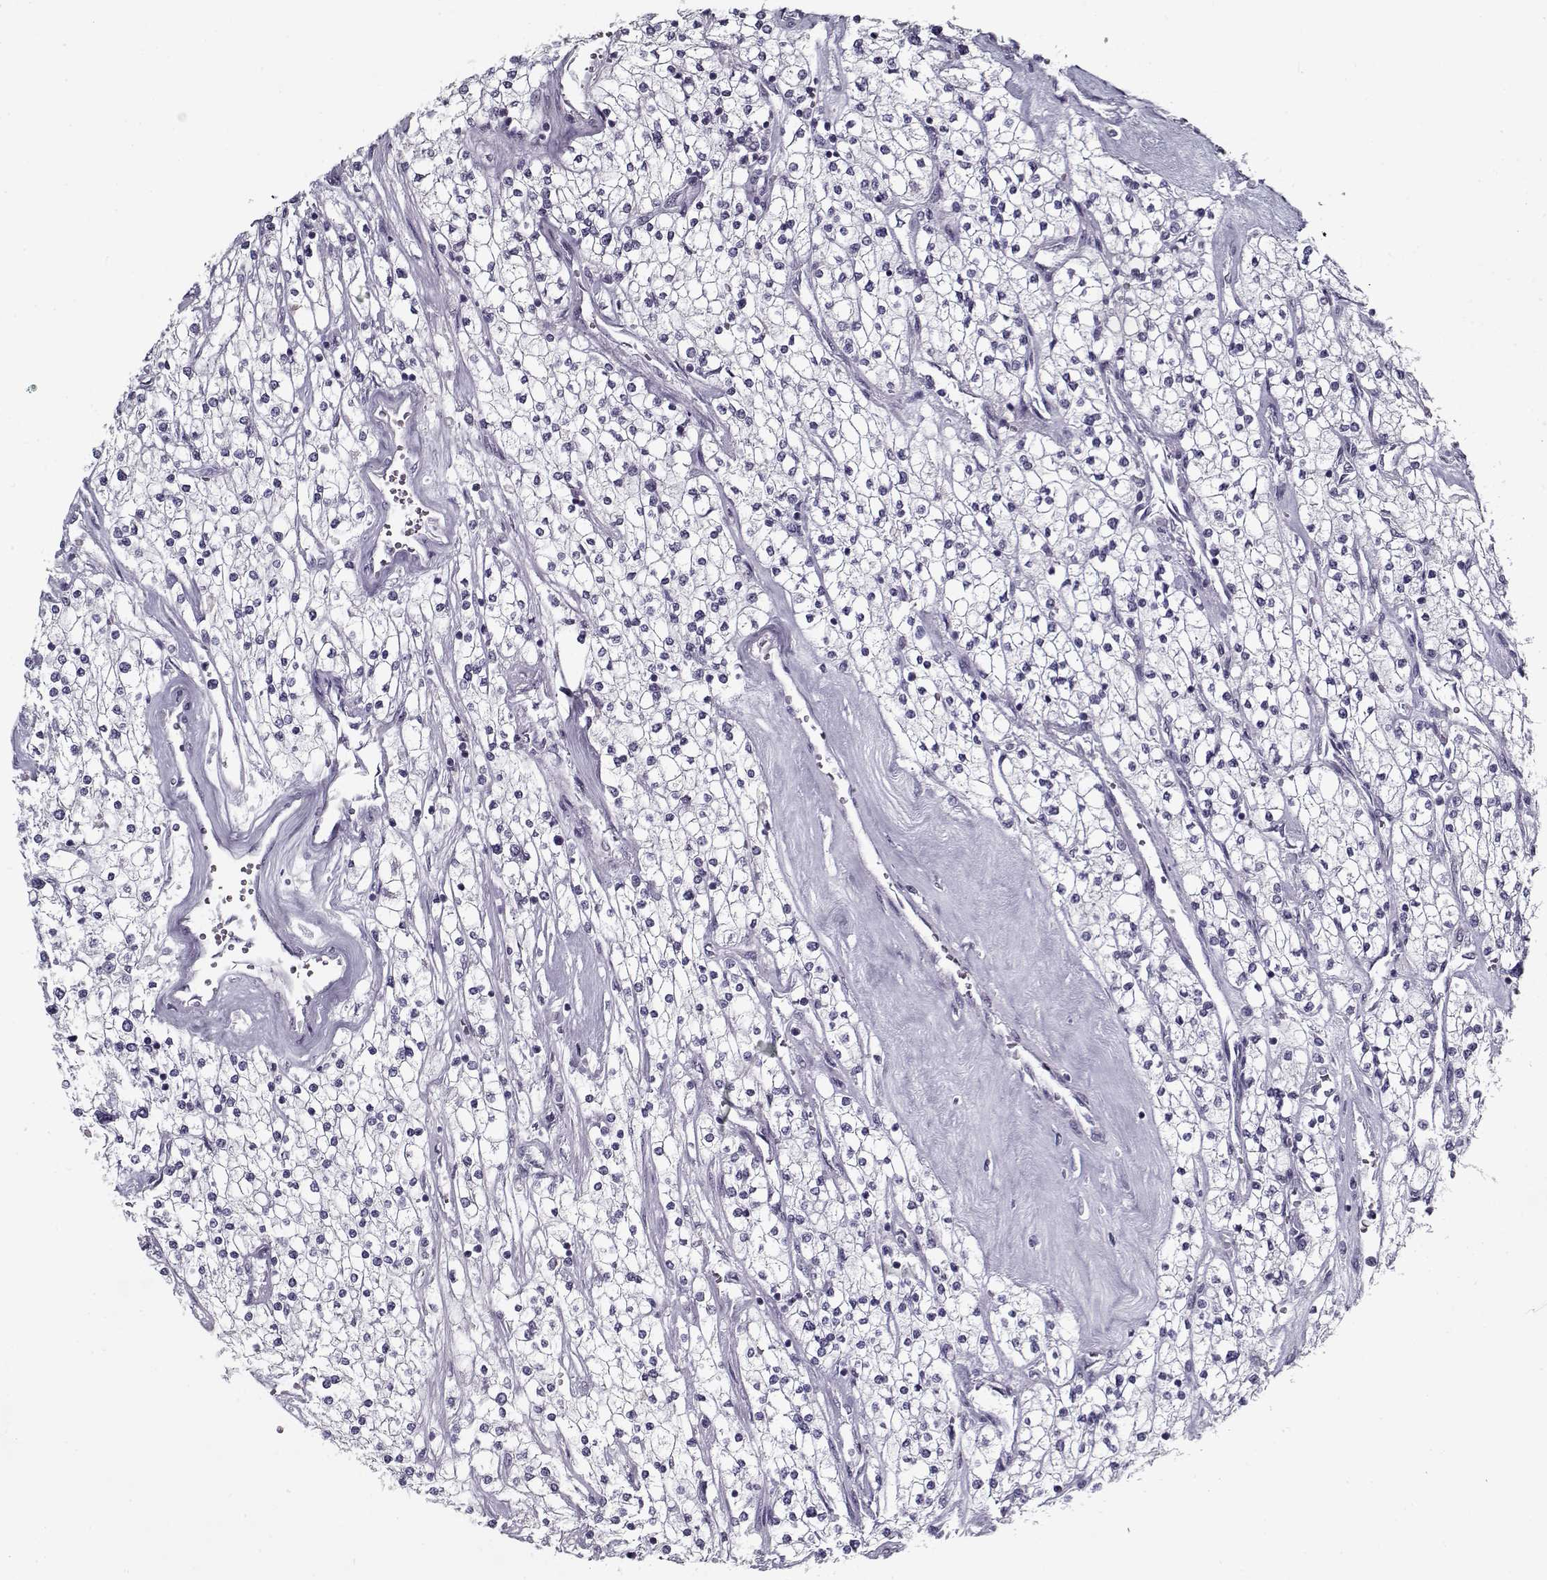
{"staining": {"intensity": "negative", "quantity": "none", "location": "none"}, "tissue": "renal cancer", "cell_type": "Tumor cells", "image_type": "cancer", "snomed": [{"axis": "morphology", "description": "Adenocarcinoma, NOS"}, {"axis": "topography", "description": "Kidney"}], "caption": "Tumor cells show no significant staining in adenocarcinoma (renal).", "gene": "RNF32", "patient": {"sex": "male", "age": 80}}